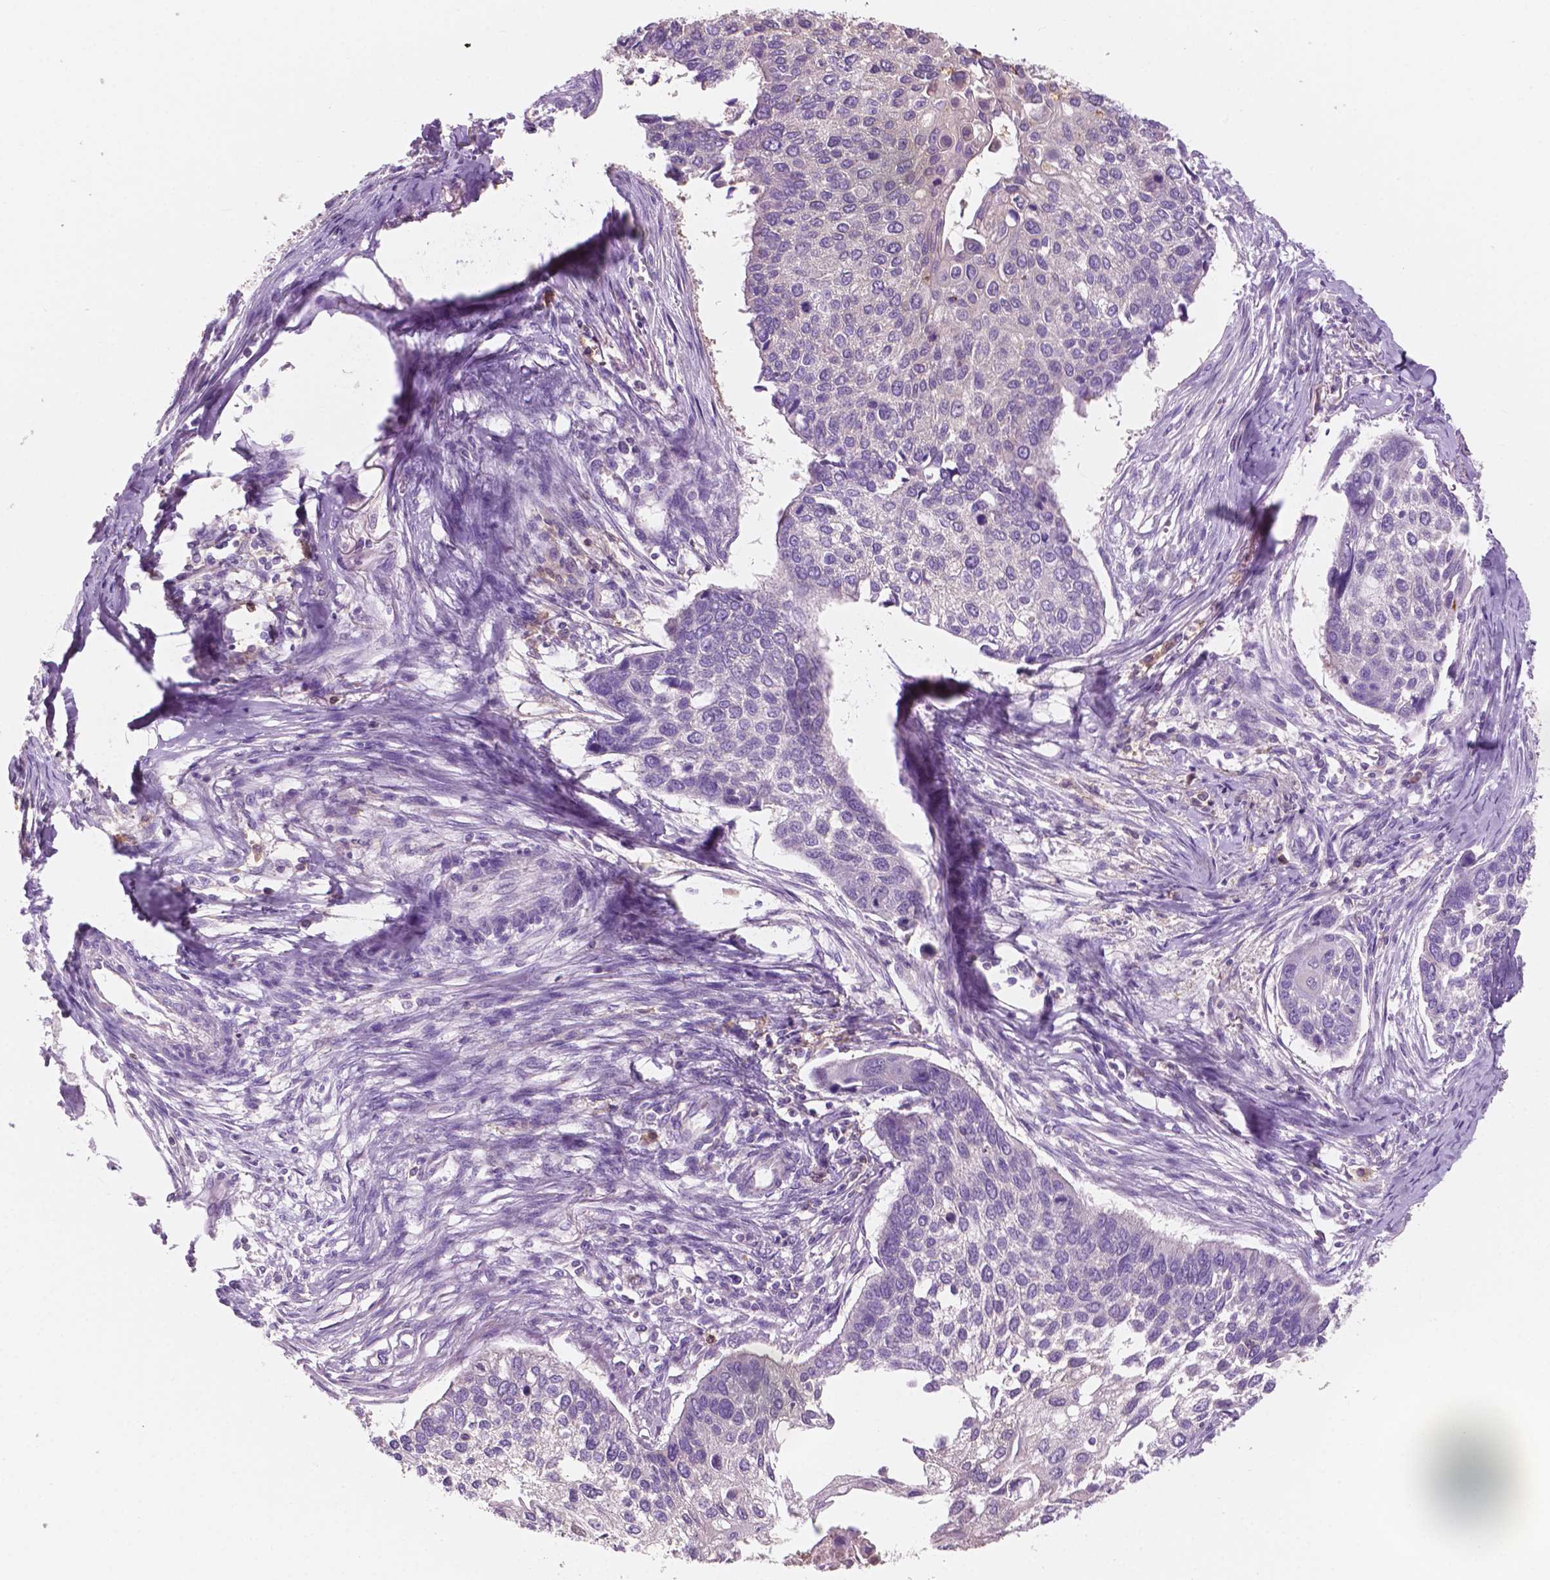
{"staining": {"intensity": "negative", "quantity": "none", "location": "none"}, "tissue": "lung cancer", "cell_type": "Tumor cells", "image_type": "cancer", "snomed": [{"axis": "morphology", "description": "Squamous cell carcinoma, NOS"}, {"axis": "morphology", "description": "Squamous cell carcinoma, metastatic, NOS"}, {"axis": "topography", "description": "Lung"}], "caption": "Immunohistochemical staining of human lung squamous cell carcinoma demonstrates no significant positivity in tumor cells.", "gene": "SEMA4A", "patient": {"sex": "male", "age": 63}}